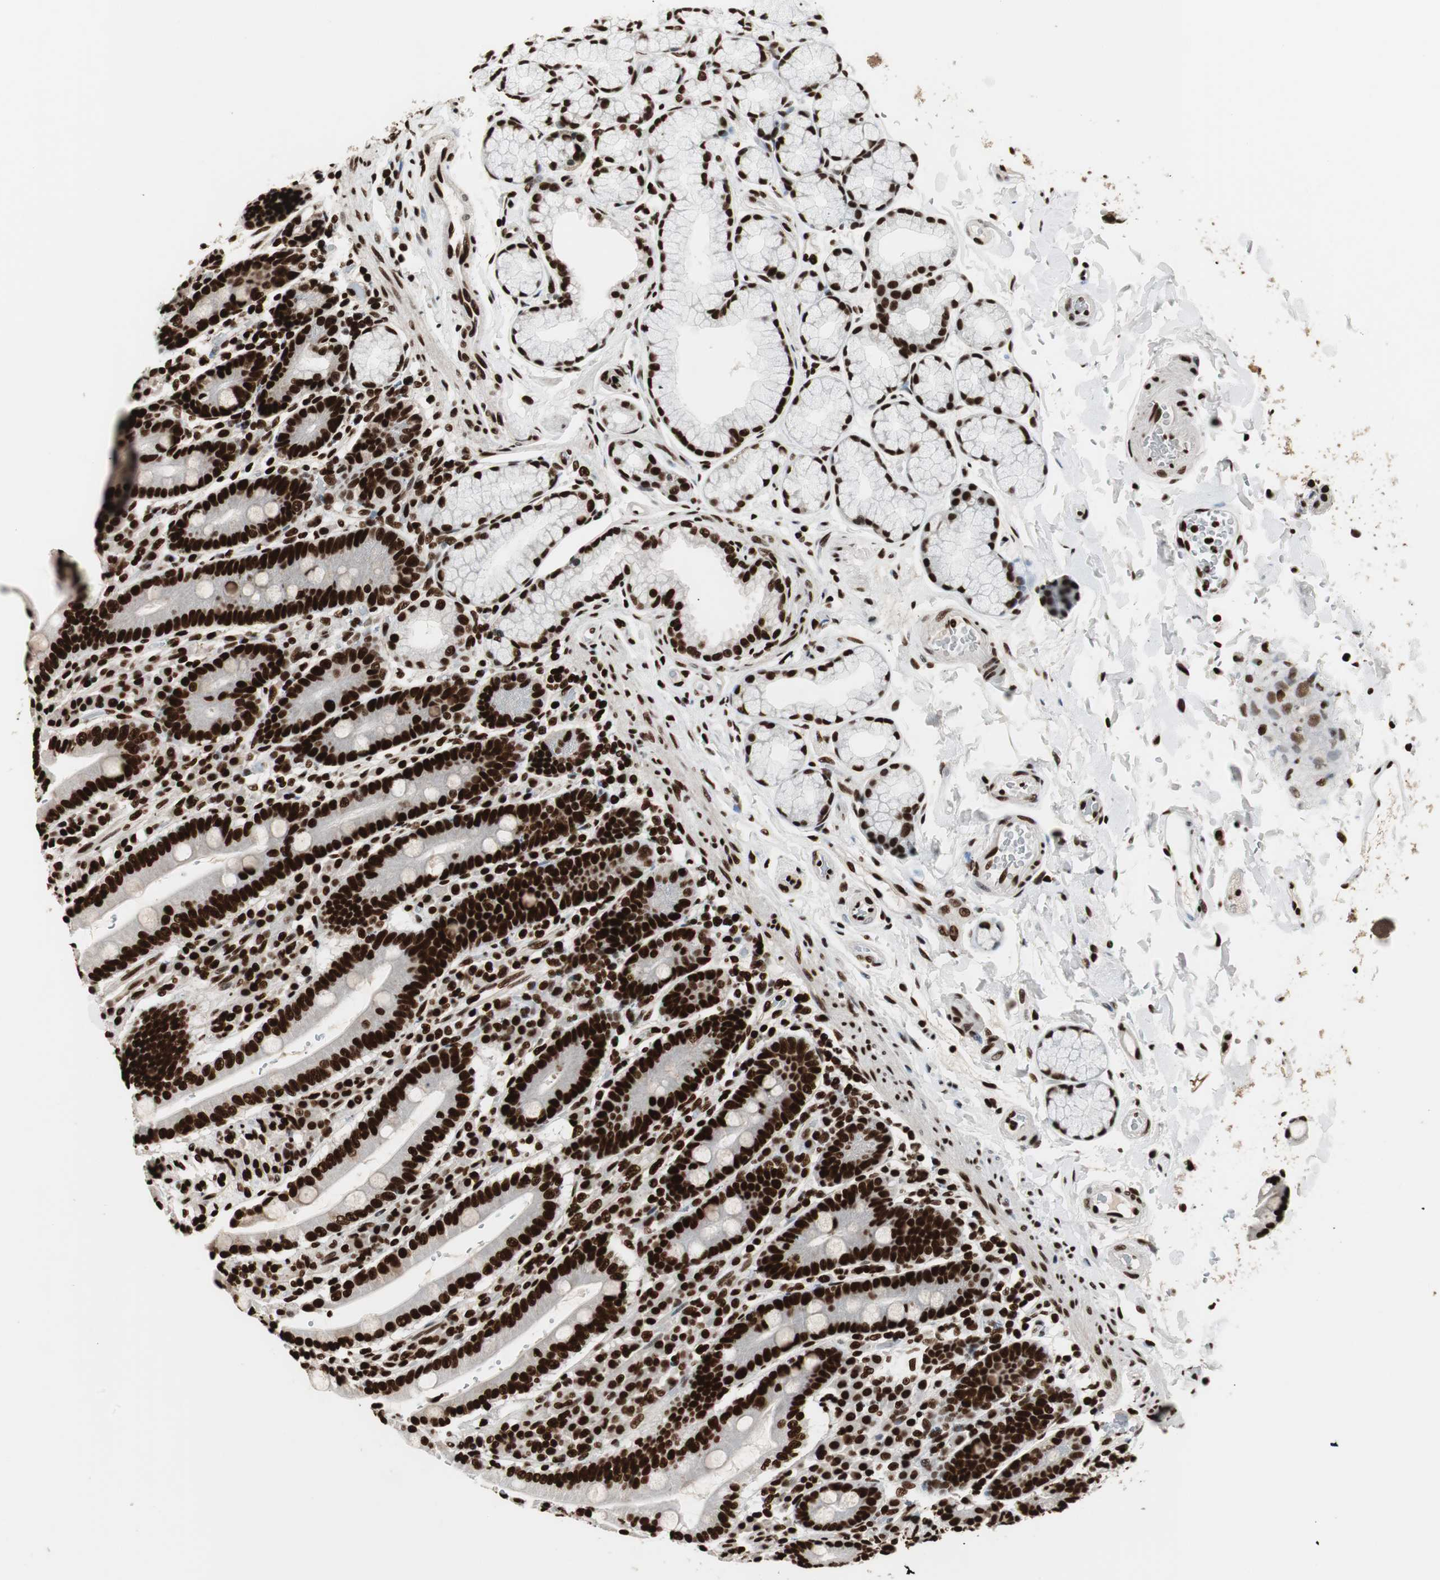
{"staining": {"intensity": "strong", "quantity": ">75%", "location": "nuclear"}, "tissue": "duodenum", "cell_type": "Glandular cells", "image_type": "normal", "snomed": [{"axis": "morphology", "description": "Normal tissue, NOS"}, {"axis": "topography", "description": "Small intestine, NOS"}], "caption": "Strong nuclear protein positivity is seen in about >75% of glandular cells in duodenum.", "gene": "MTA2", "patient": {"sex": "female", "age": 71}}